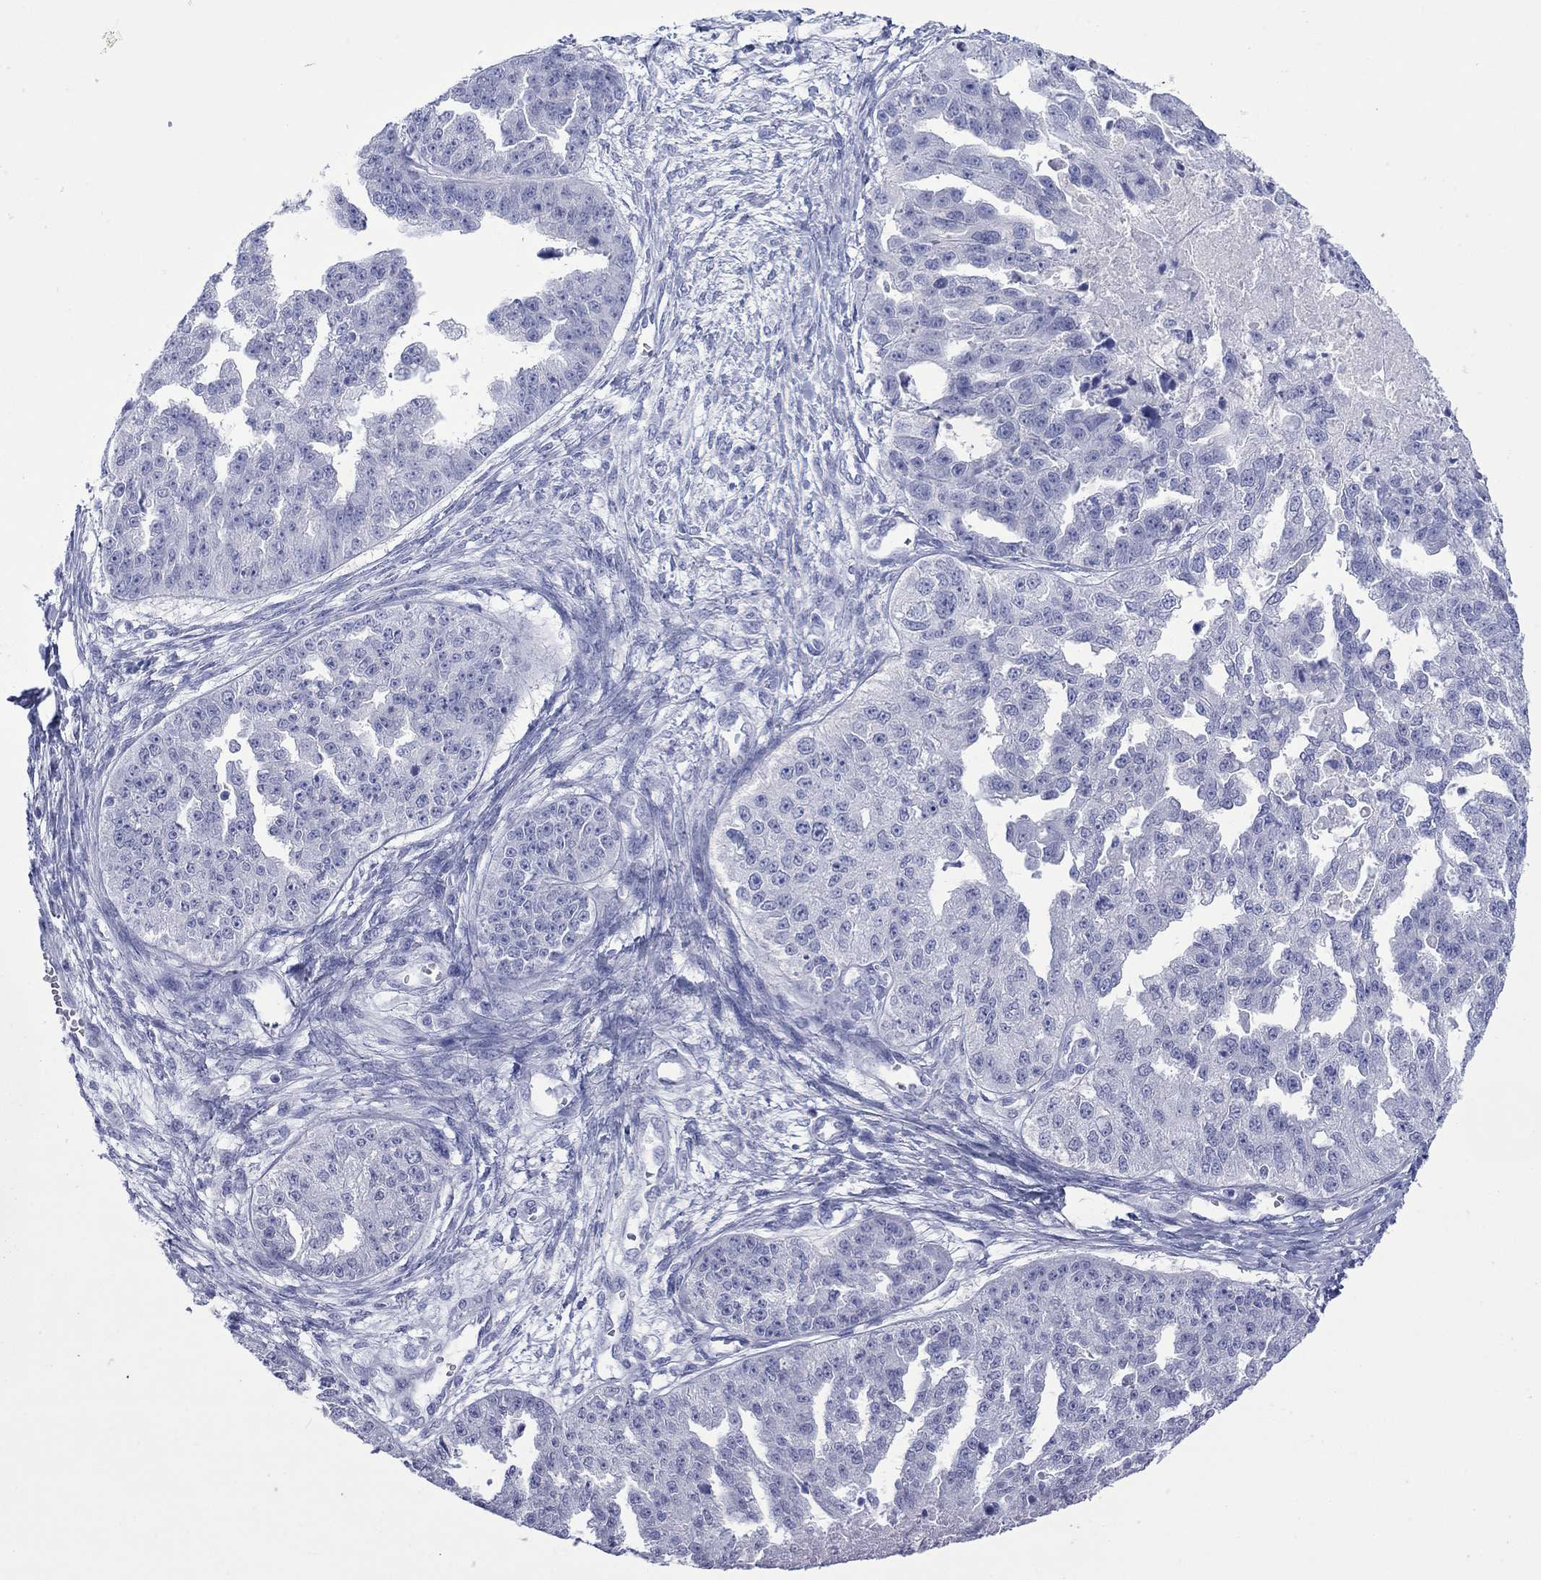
{"staining": {"intensity": "negative", "quantity": "none", "location": "none"}, "tissue": "ovarian cancer", "cell_type": "Tumor cells", "image_type": "cancer", "snomed": [{"axis": "morphology", "description": "Cystadenocarcinoma, serous, NOS"}, {"axis": "topography", "description": "Ovary"}], "caption": "Tumor cells are negative for protein expression in human serous cystadenocarcinoma (ovarian). The staining was performed using DAB (3,3'-diaminobenzidine) to visualize the protein expression in brown, while the nuclei were stained in blue with hematoxylin (Magnification: 20x).", "gene": "MLANA", "patient": {"sex": "female", "age": 58}}